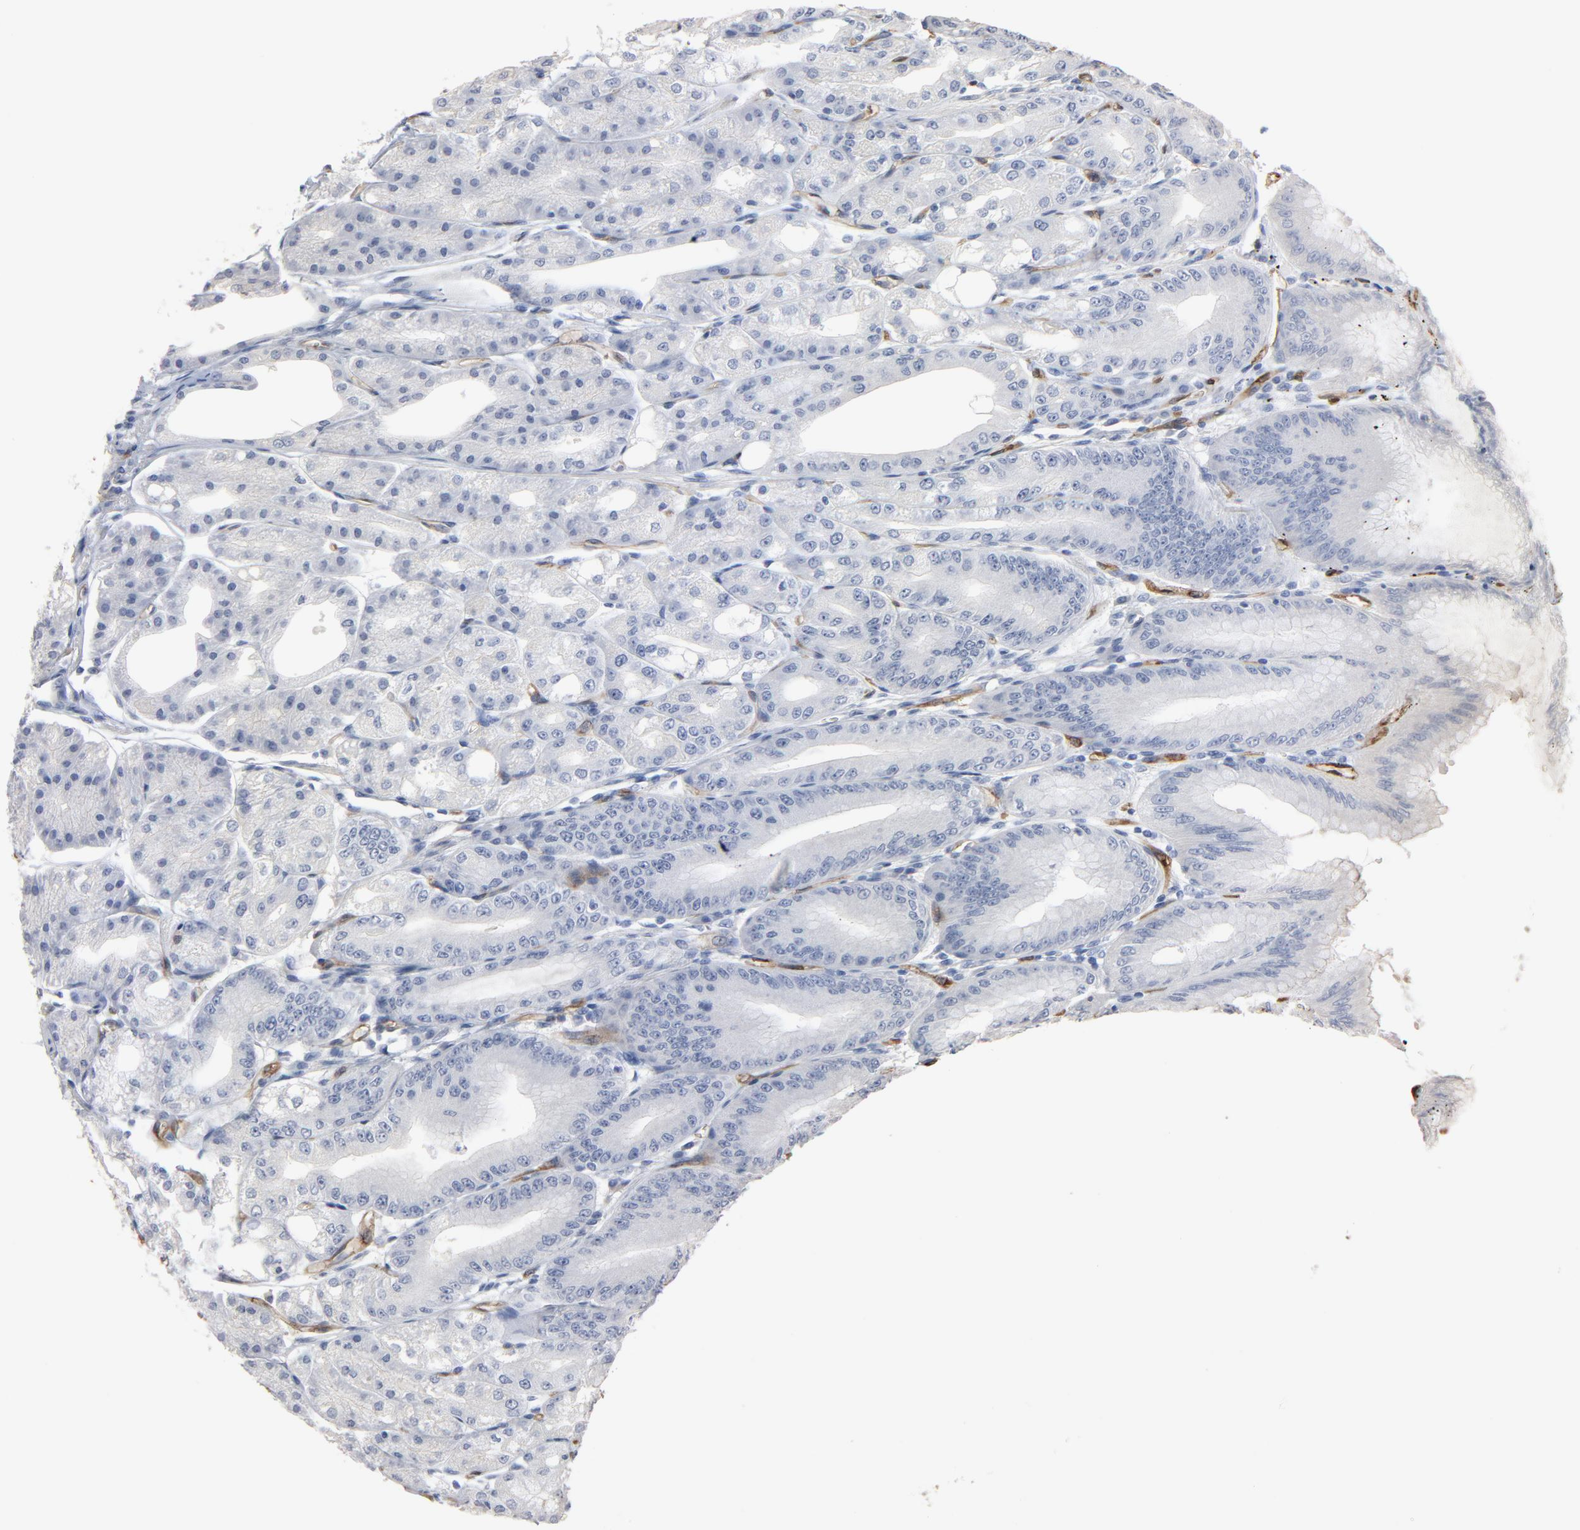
{"staining": {"intensity": "negative", "quantity": "none", "location": "none"}, "tissue": "stomach", "cell_type": "Glandular cells", "image_type": "normal", "snomed": [{"axis": "morphology", "description": "Normal tissue, NOS"}, {"axis": "topography", "description": "Stomach, lower"}], "caption": "IHC image of normal stomach: human stomach stained with DAB (3,3'-diaminobenzidine) reveals no significant protein expression in glandular cells.", "gene": "KDR", "patient": {"sex": "male", "age": 71}}